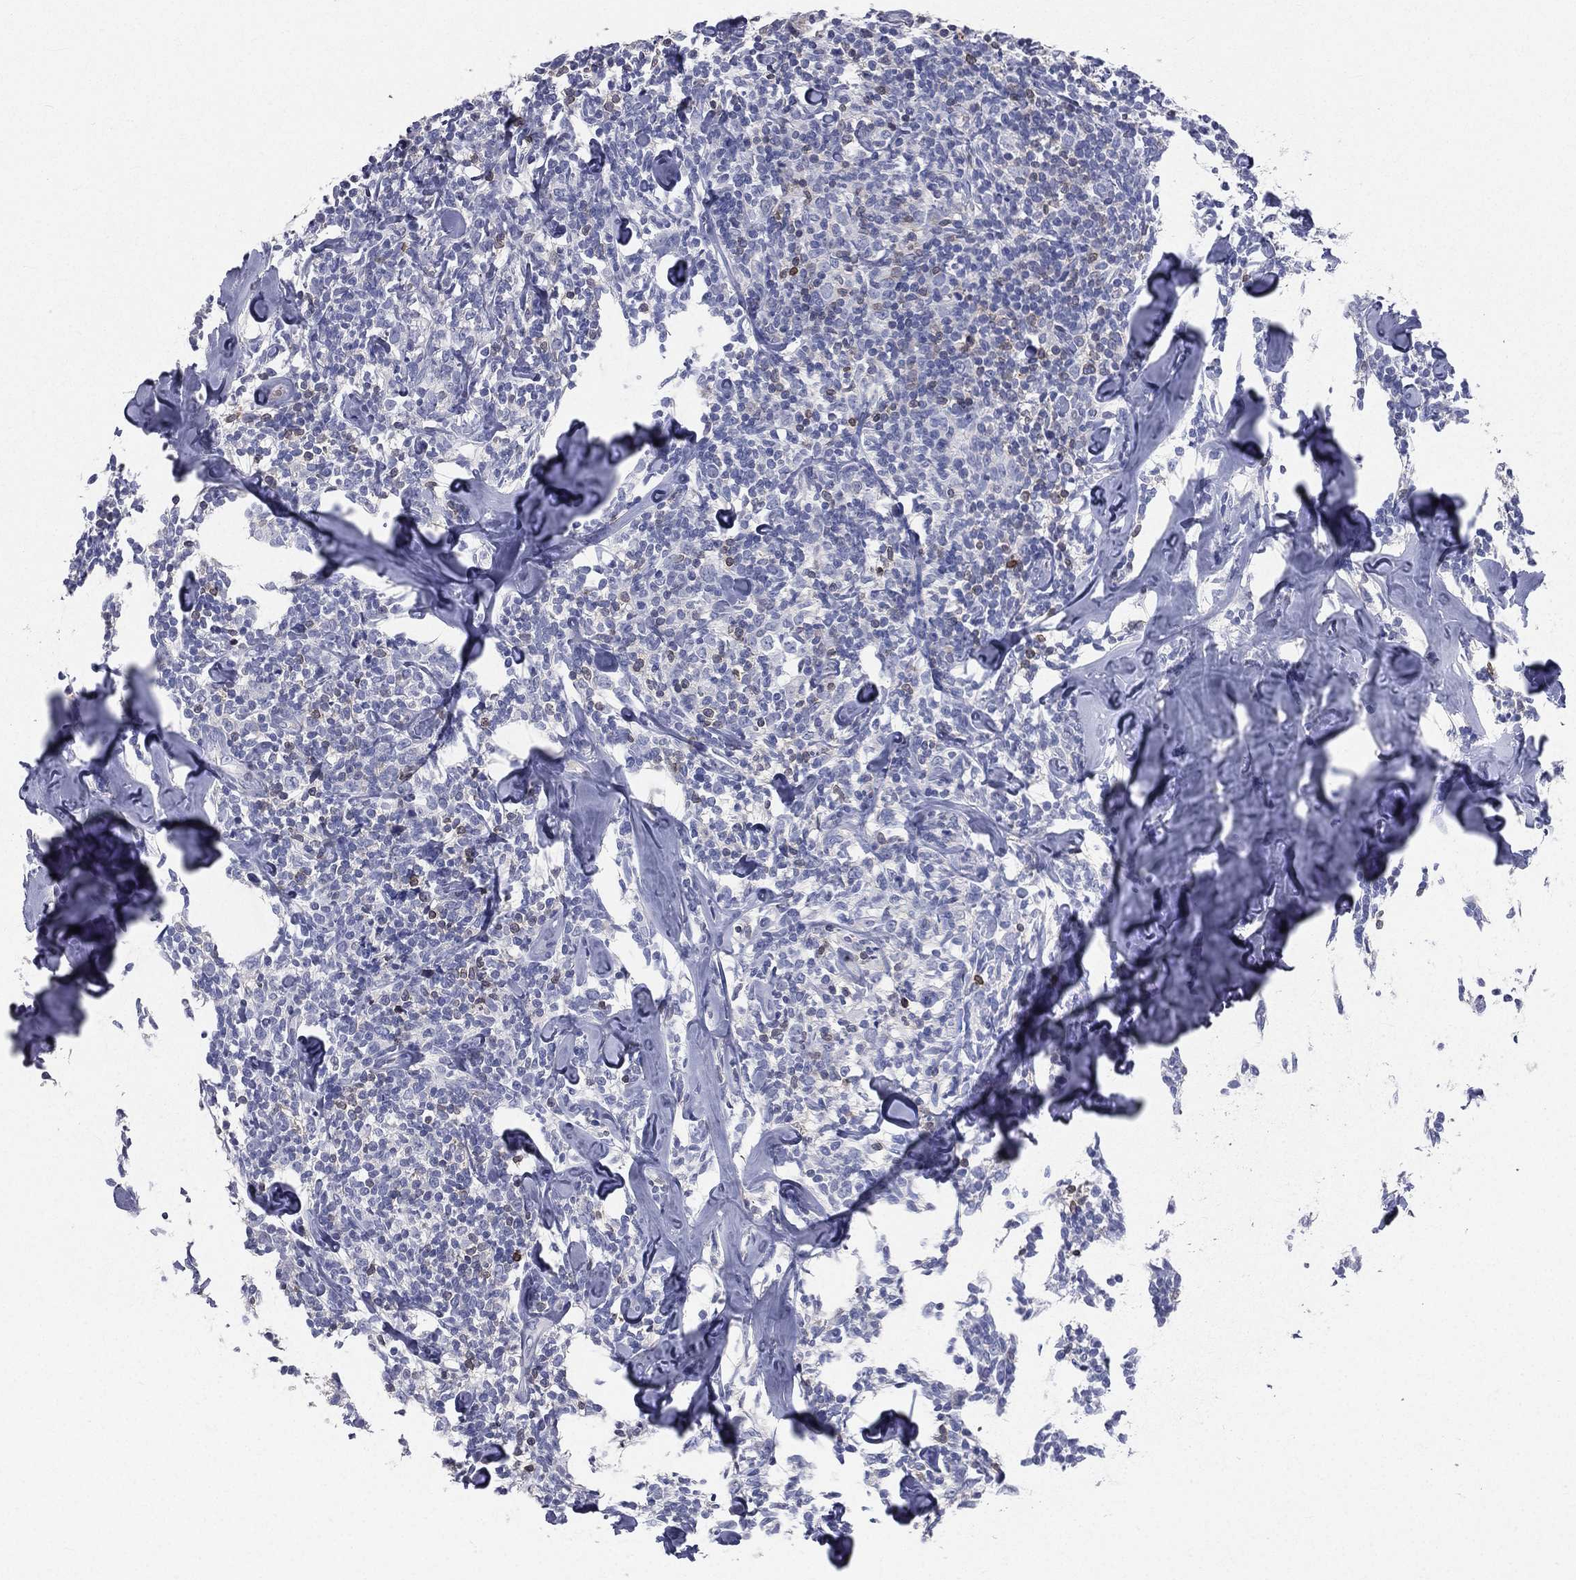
{"staining": {"intensity": "negative", "quantity": "none", "location": "none"}, "tissue": "lymphoma", "cell_type": "Tumor cells", "image_type": "cancer", "snomed": [{"axis": "morphology", "description": "Malignant lymphoma, non-Hodgkin's type, Low grade"}, {"axis": "topography", "description": "Lymph node"}], "caption": "IHC of lymphoma demonstrates no expression in tumor cells.", "gene": "CD3D", "patient": {"sex": "female", "age": 56}}